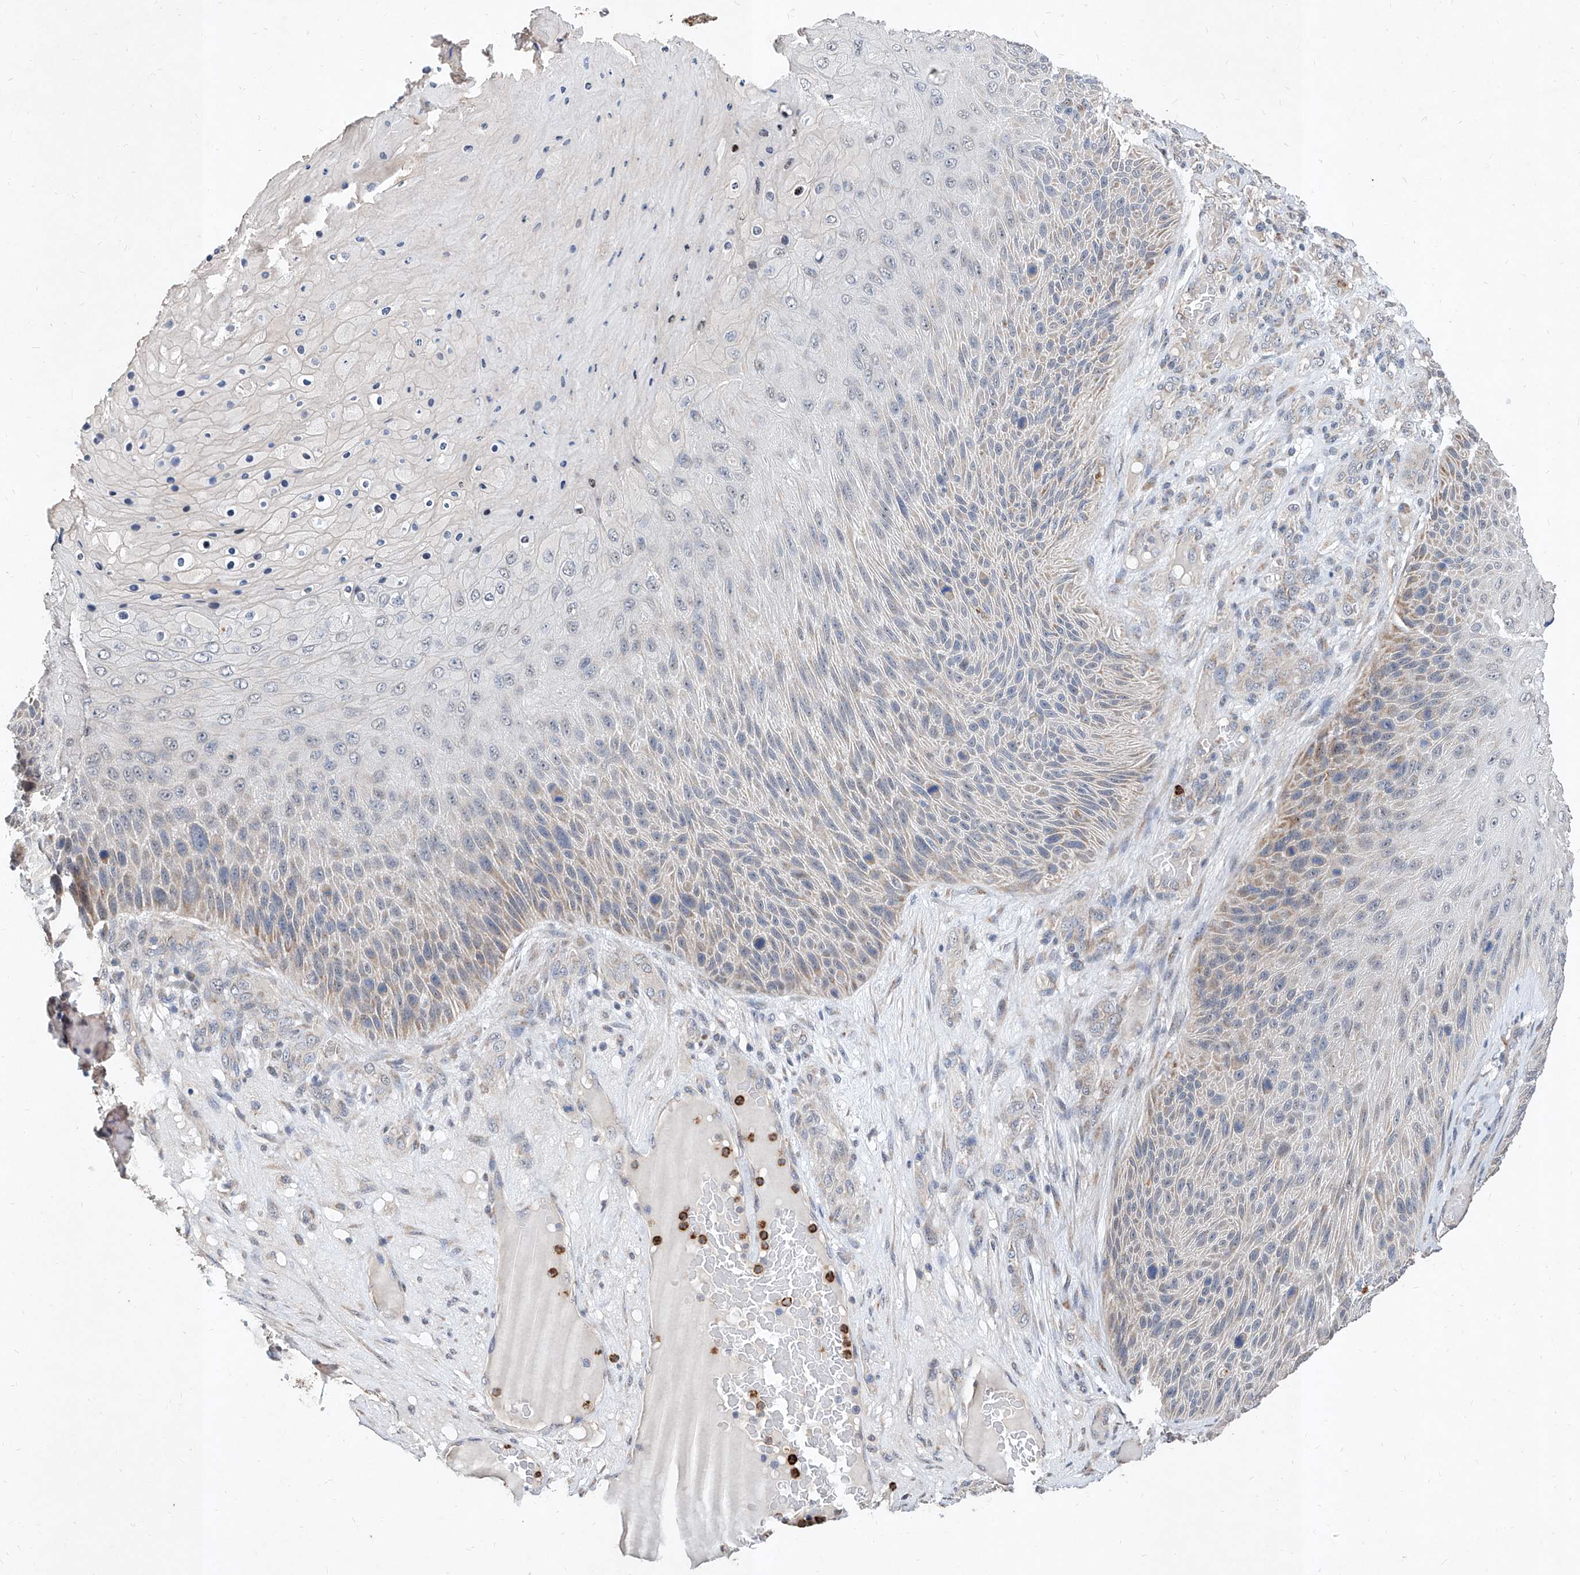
{"staining": {"intensity": "negative", "quantity": "none", "location": "none"}, "tissue": "skin cancer", "cell_type": "Tumor cells", "image_type": "cancer", "snomed": [{"axis": "morphology", "description": "Squamous cell carcinoma, NOS"}, {"axis": "topography", "description": "Skin"}], "caption": "Immunohistochemistry (IHC) histopathology image of neoplastic tissue: human skin cancer (squamous cell carcinoma) stained with DAB demonstrates no significant protein expression in tumor cells.", "gene": "MFSD4B", "patient": {"sex": "female", "age": 88}}